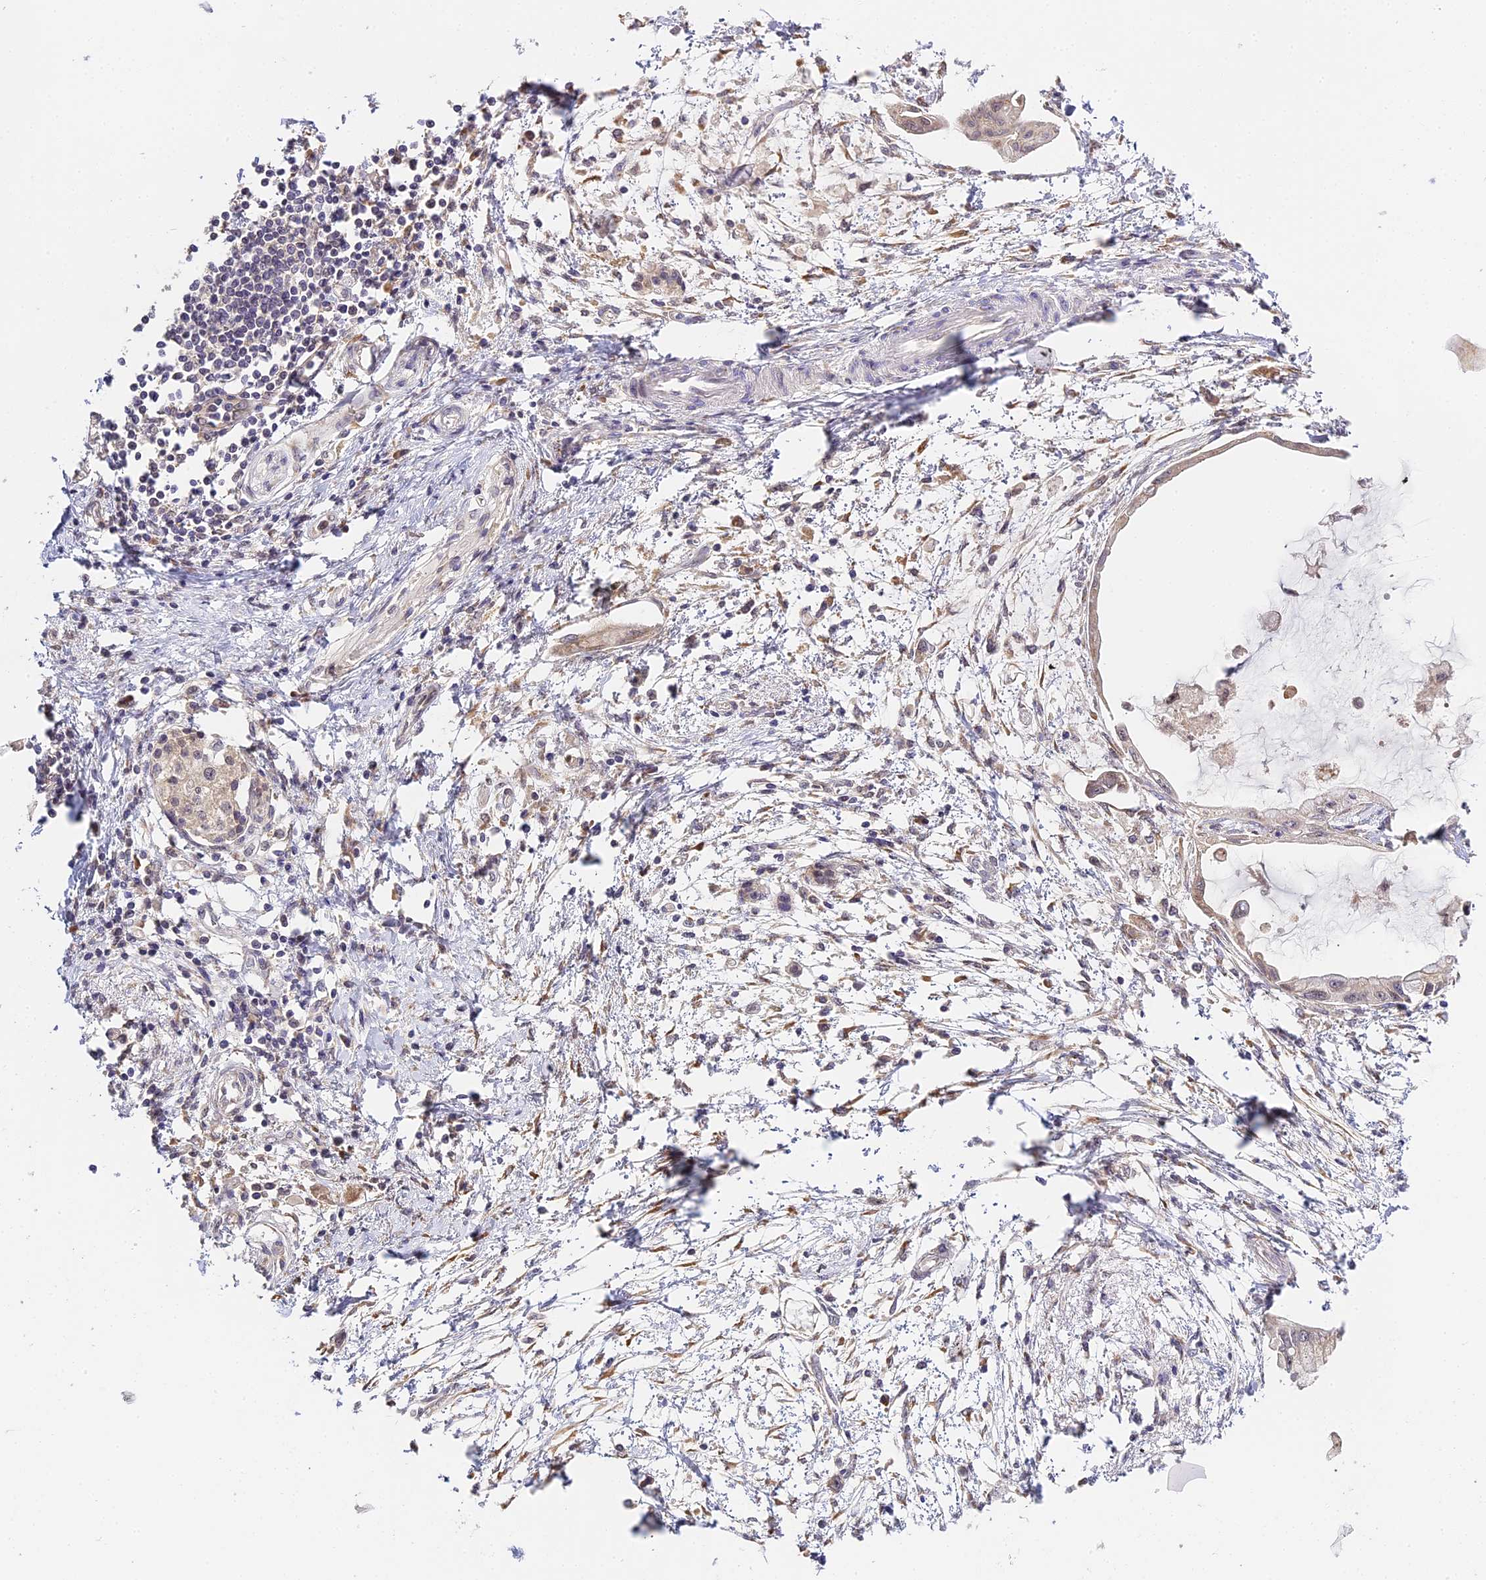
{"staining": {"intensity": "negative", "quantity": "none", "location": "none"}, "tissue": "pancreatic cancer", "cell_type": "Tumor cells", "image_type": "cancer", "snomed": [{"axis": "morphology", "description": "Adenocarcinoma, NOS"}, {"axis": "topography", "description": "Pancreas"}], "caption": "There is no significant positivity in tumor cells of pancreatic adenocarcinoma.", "gene": "IMPACT", "patient": {"sex": "male", "age": 48}}